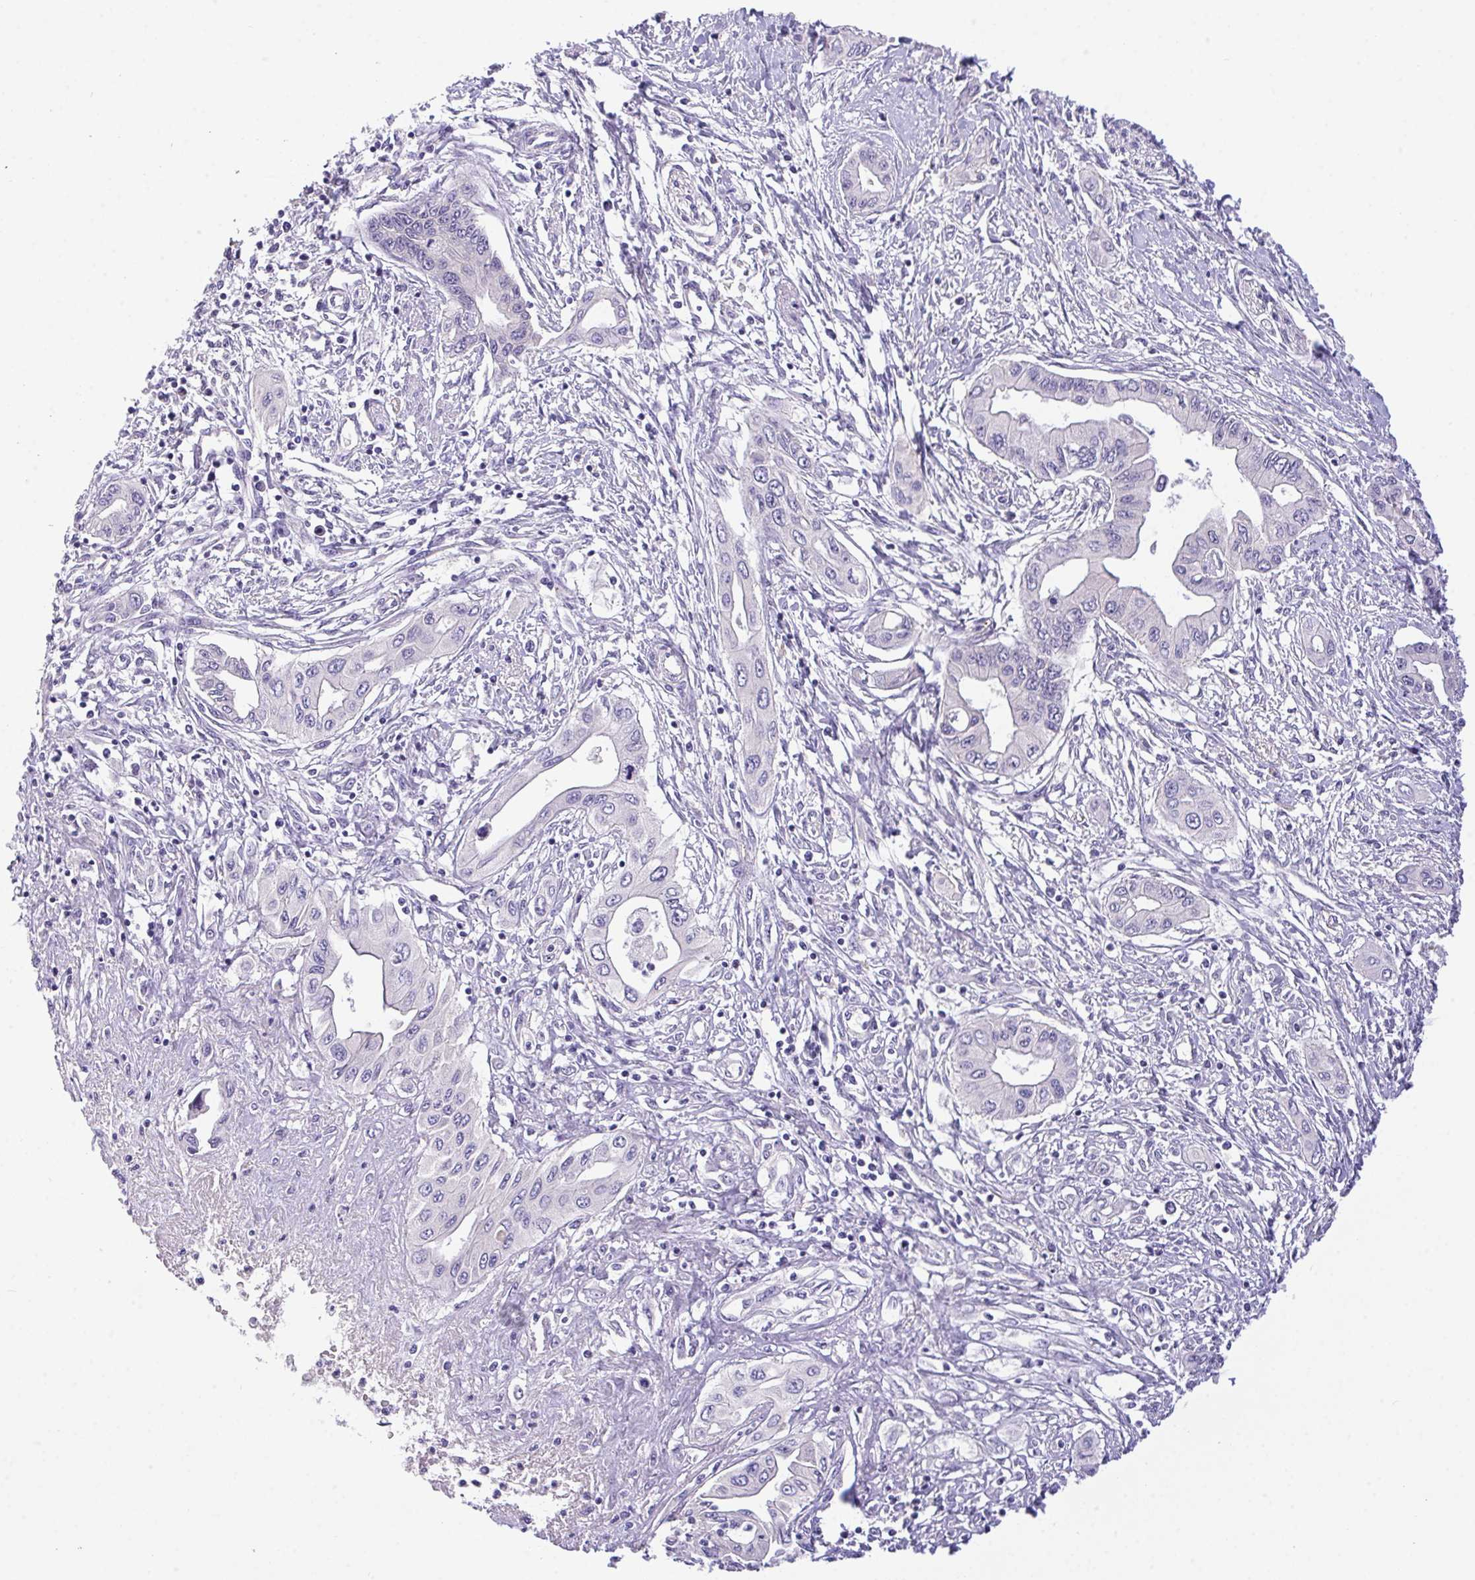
{"staining": {"intensity": "negative", "quantity": "none", "location": "none"}, "tissue": "pancreatic cancer", "cell_type": "Tumor cells", "image_type": "cancer", "snomed": [{"axis": "morphology", "description": "Adenocarcinoma, NOS"}, {"axis": "topography", "description": "Pancreas"}], "caption": "High magnification brightfield microscopy of pancreatic adenocarcinoma stained with DAB (3,3'-diaminobenzidine) (brown) and counterstained with hematoxylin (blue): tumor cells show no significant staining.", "gene": "ZNF581", "patient": {"sex": "female", "age": 62}}